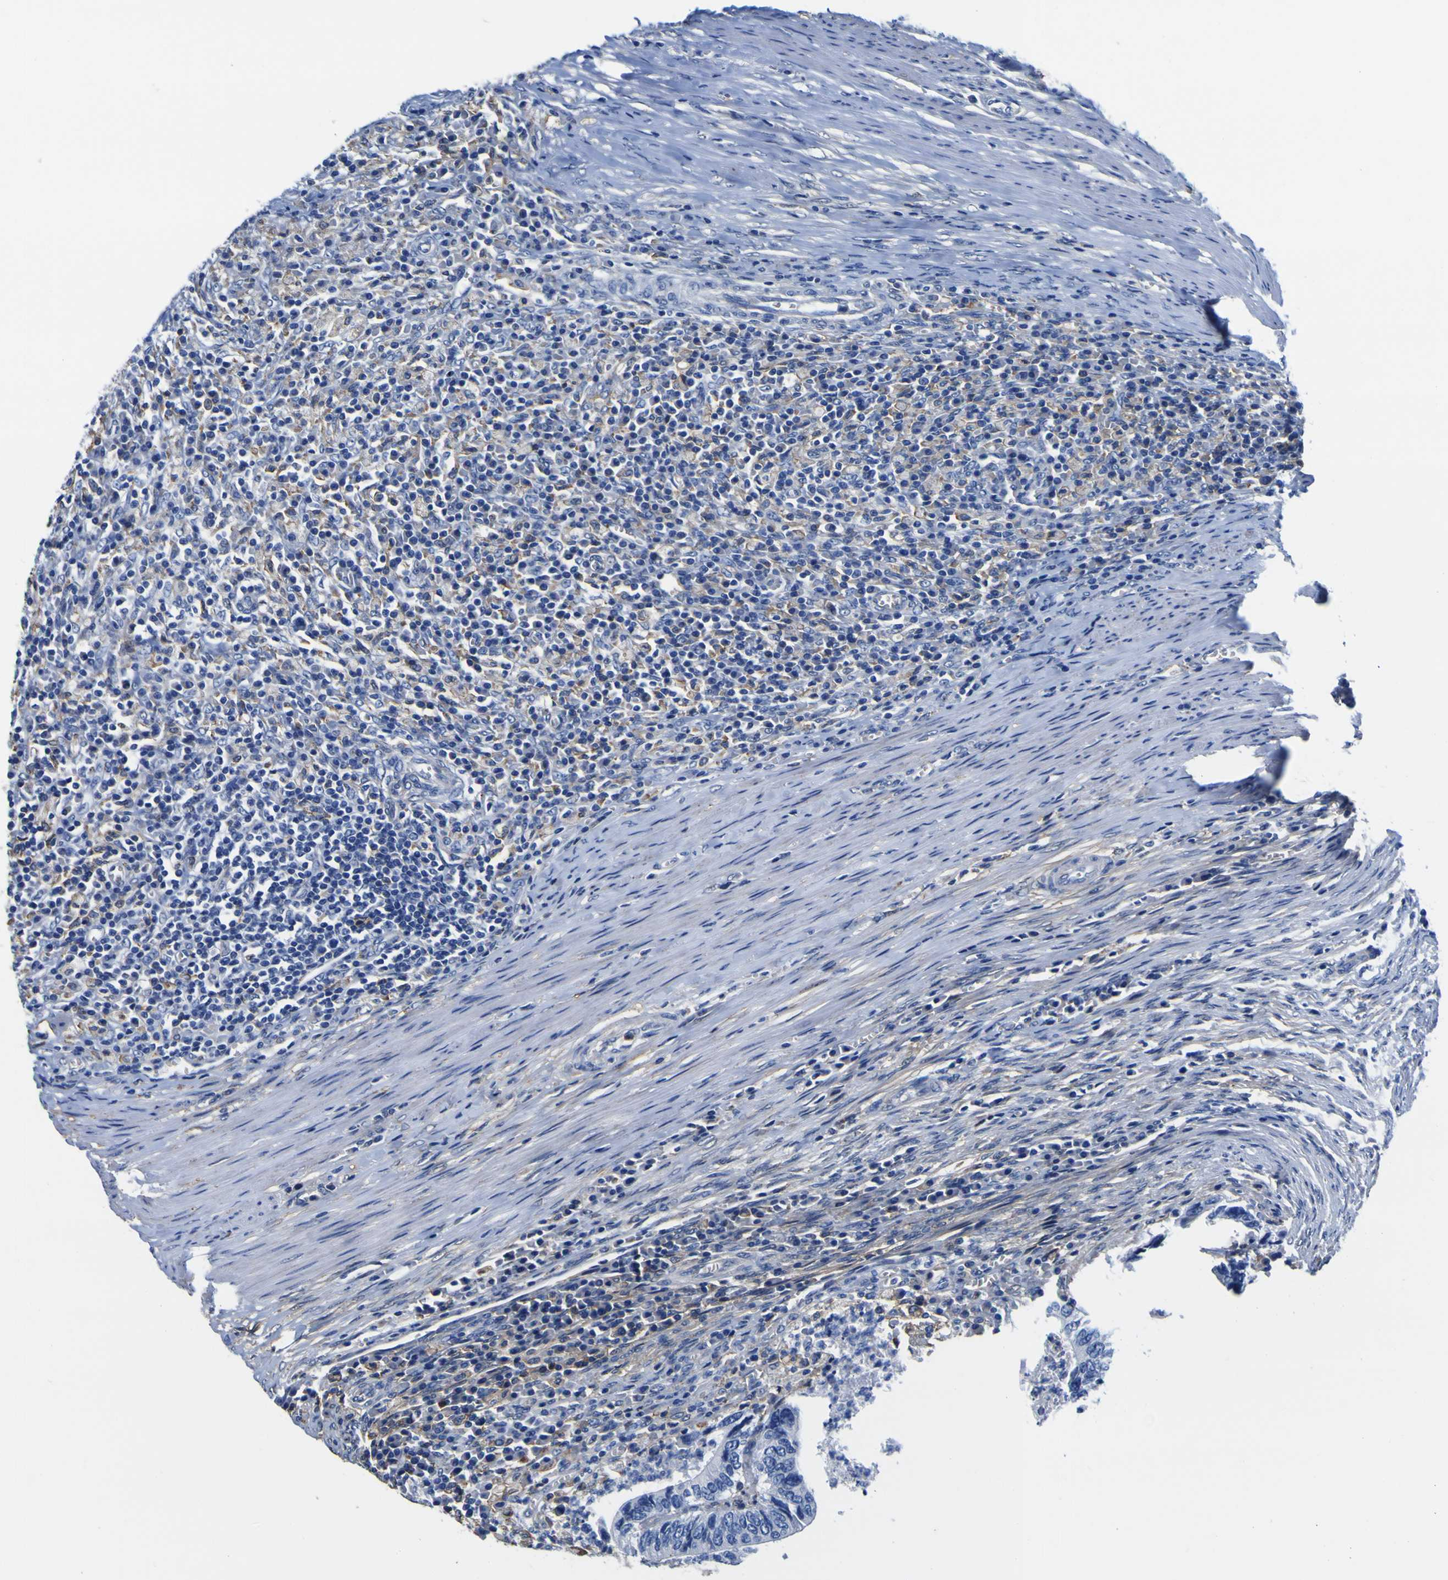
{"staining": {"intensity": "negative", "quantity": "none", "location": "none"}, "tissue": "colorectal cancer", "cell_type": "Tumor cells", "image_type": "cancer", "snomed": [{"axis": "morphology", "description": "Adenocarcinoma, NOS"}, {"axis": "topography", "description": "Colon"}], "caption": "IHC photomicrograph of neoplastic tissue: colorectal adenocarcinoma stained with DAB displays no significant protein expression in tumor cells.", "gene": "PXDN", "patient": {"sex": "male", "age": 72}}